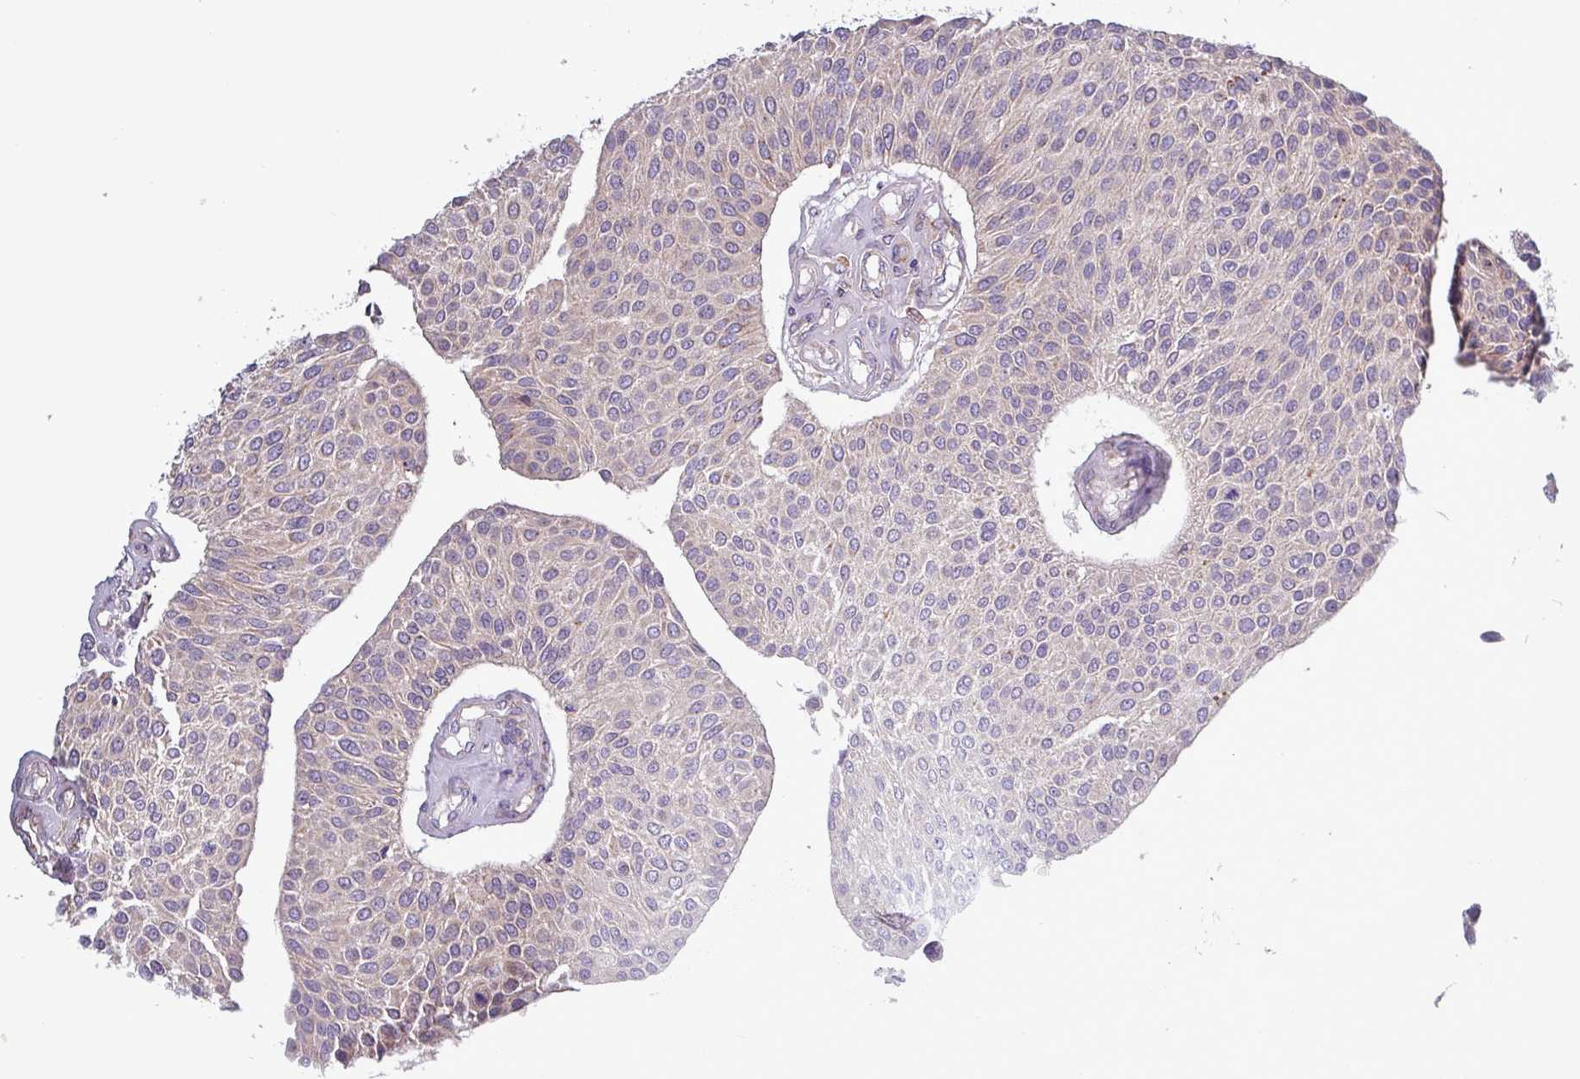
{"staining": {"intensity": "negative", "quantity": "none", "location": "none"}, "tissue": "urothelial cancer", "cell_type": "Tumor cells", "image_type": "cancer", "snomed": [{"axis": "morphology", "description": "Urothelial carcinoma, NOS"}, {"axis": "topography", "description": "Urinary bladder"}], "caption": "A high-resolution micrograph shows IHC staining of urothelial cancer, which demonstrates no significant staining in tumor cells.", "gene": "PLIN2", "patient": {"sex": "male", "age": 55}}